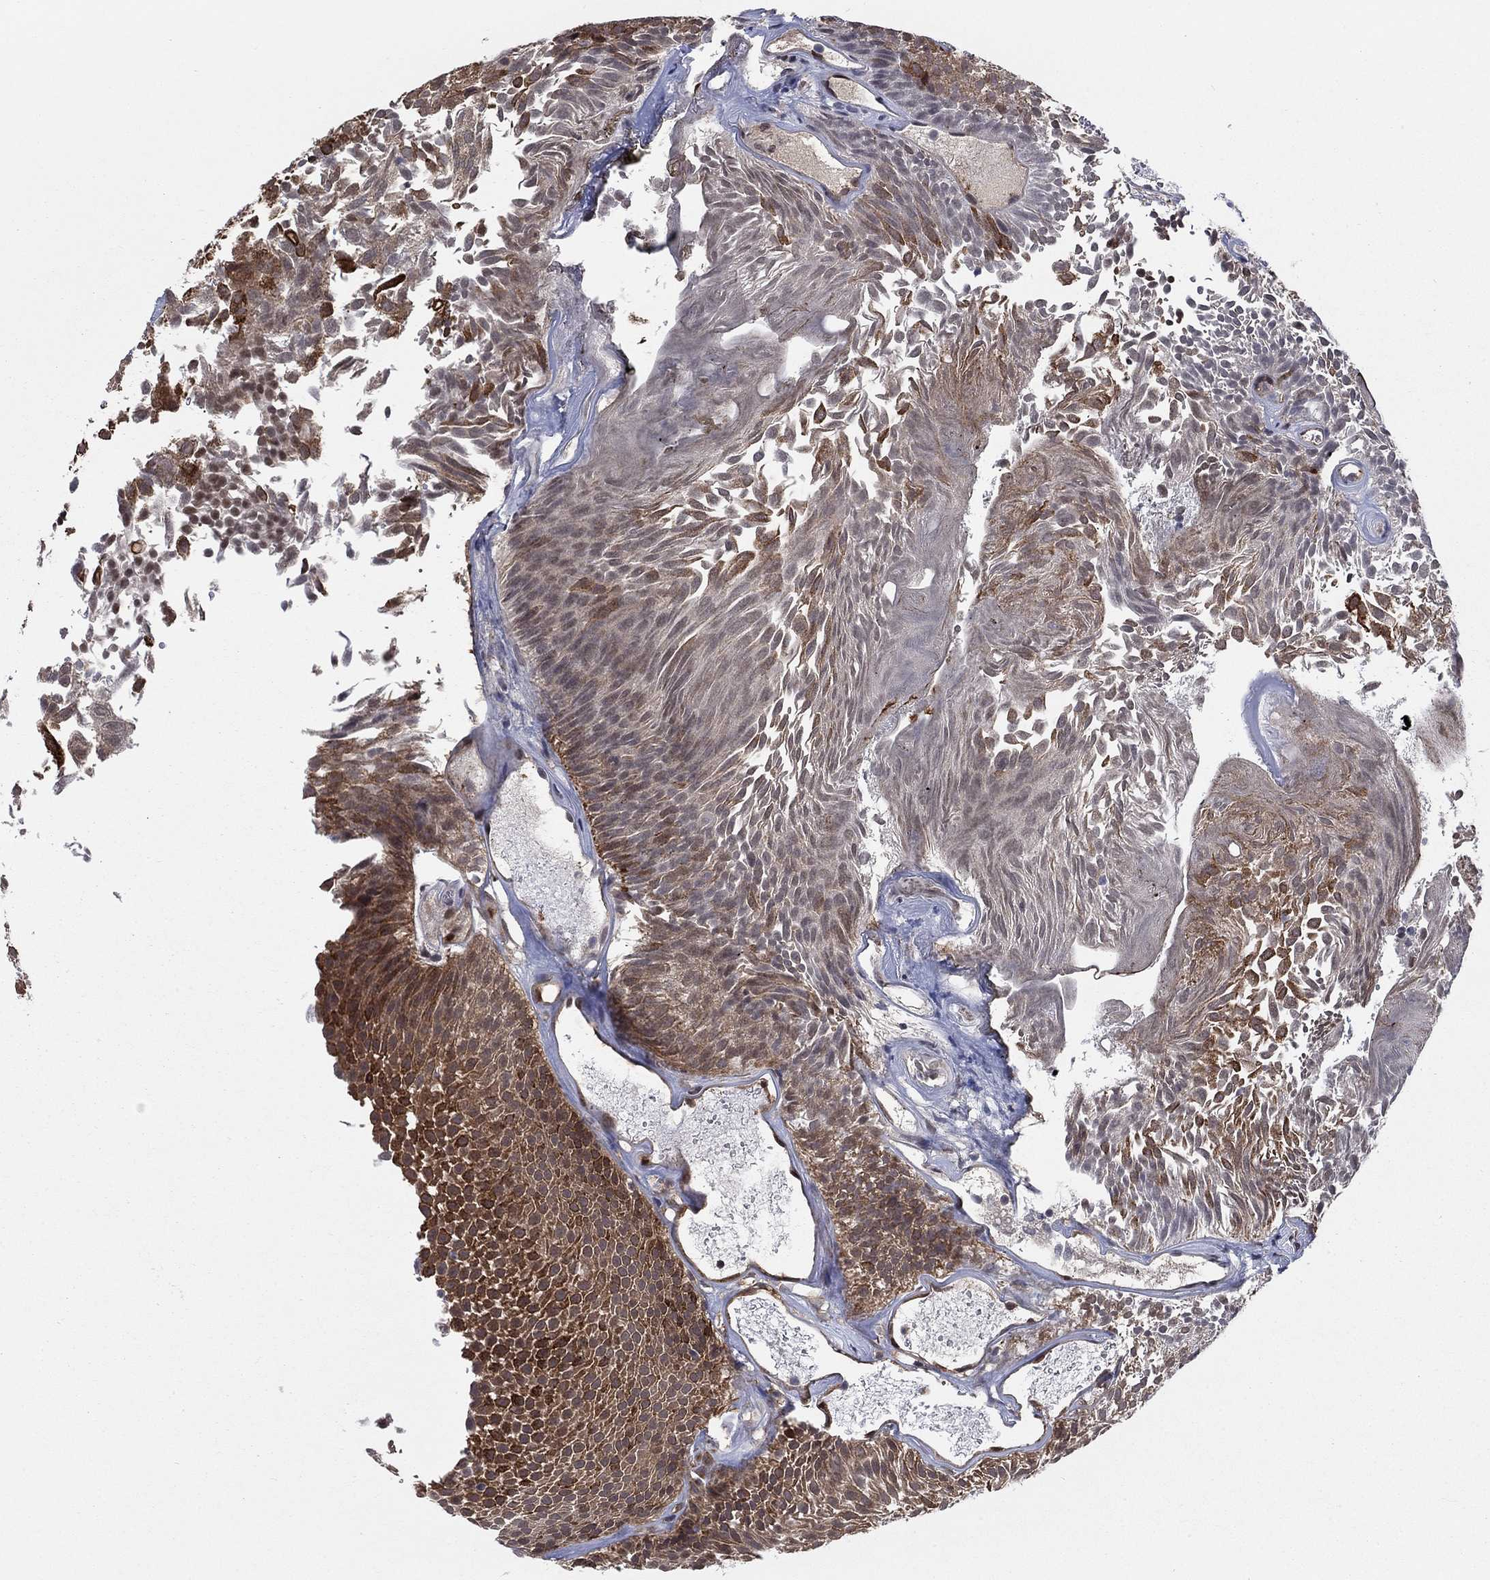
{"staining": {"intensity": "strong", "quantity": "25%-75%", "location": "cytoplasmic/membranous"}, "tissue": "urothelial cancer", "cell_type": "Tumor cells", "image_type": "cancer", "snomed": [{"axis": "morphology", "description": "Urothelial carcinoma, Low grade"}, {"axis": "topography", "description": "Urinary bladder"}], "caption": "A micrograph of human urothelial carcinoma (low-grade) stained for a protein displays strong cytoplasmic/membranous brown staining in tumor cells.", "gene": "SH3RF1", "patient": {"sex": "male", "age": 52}}